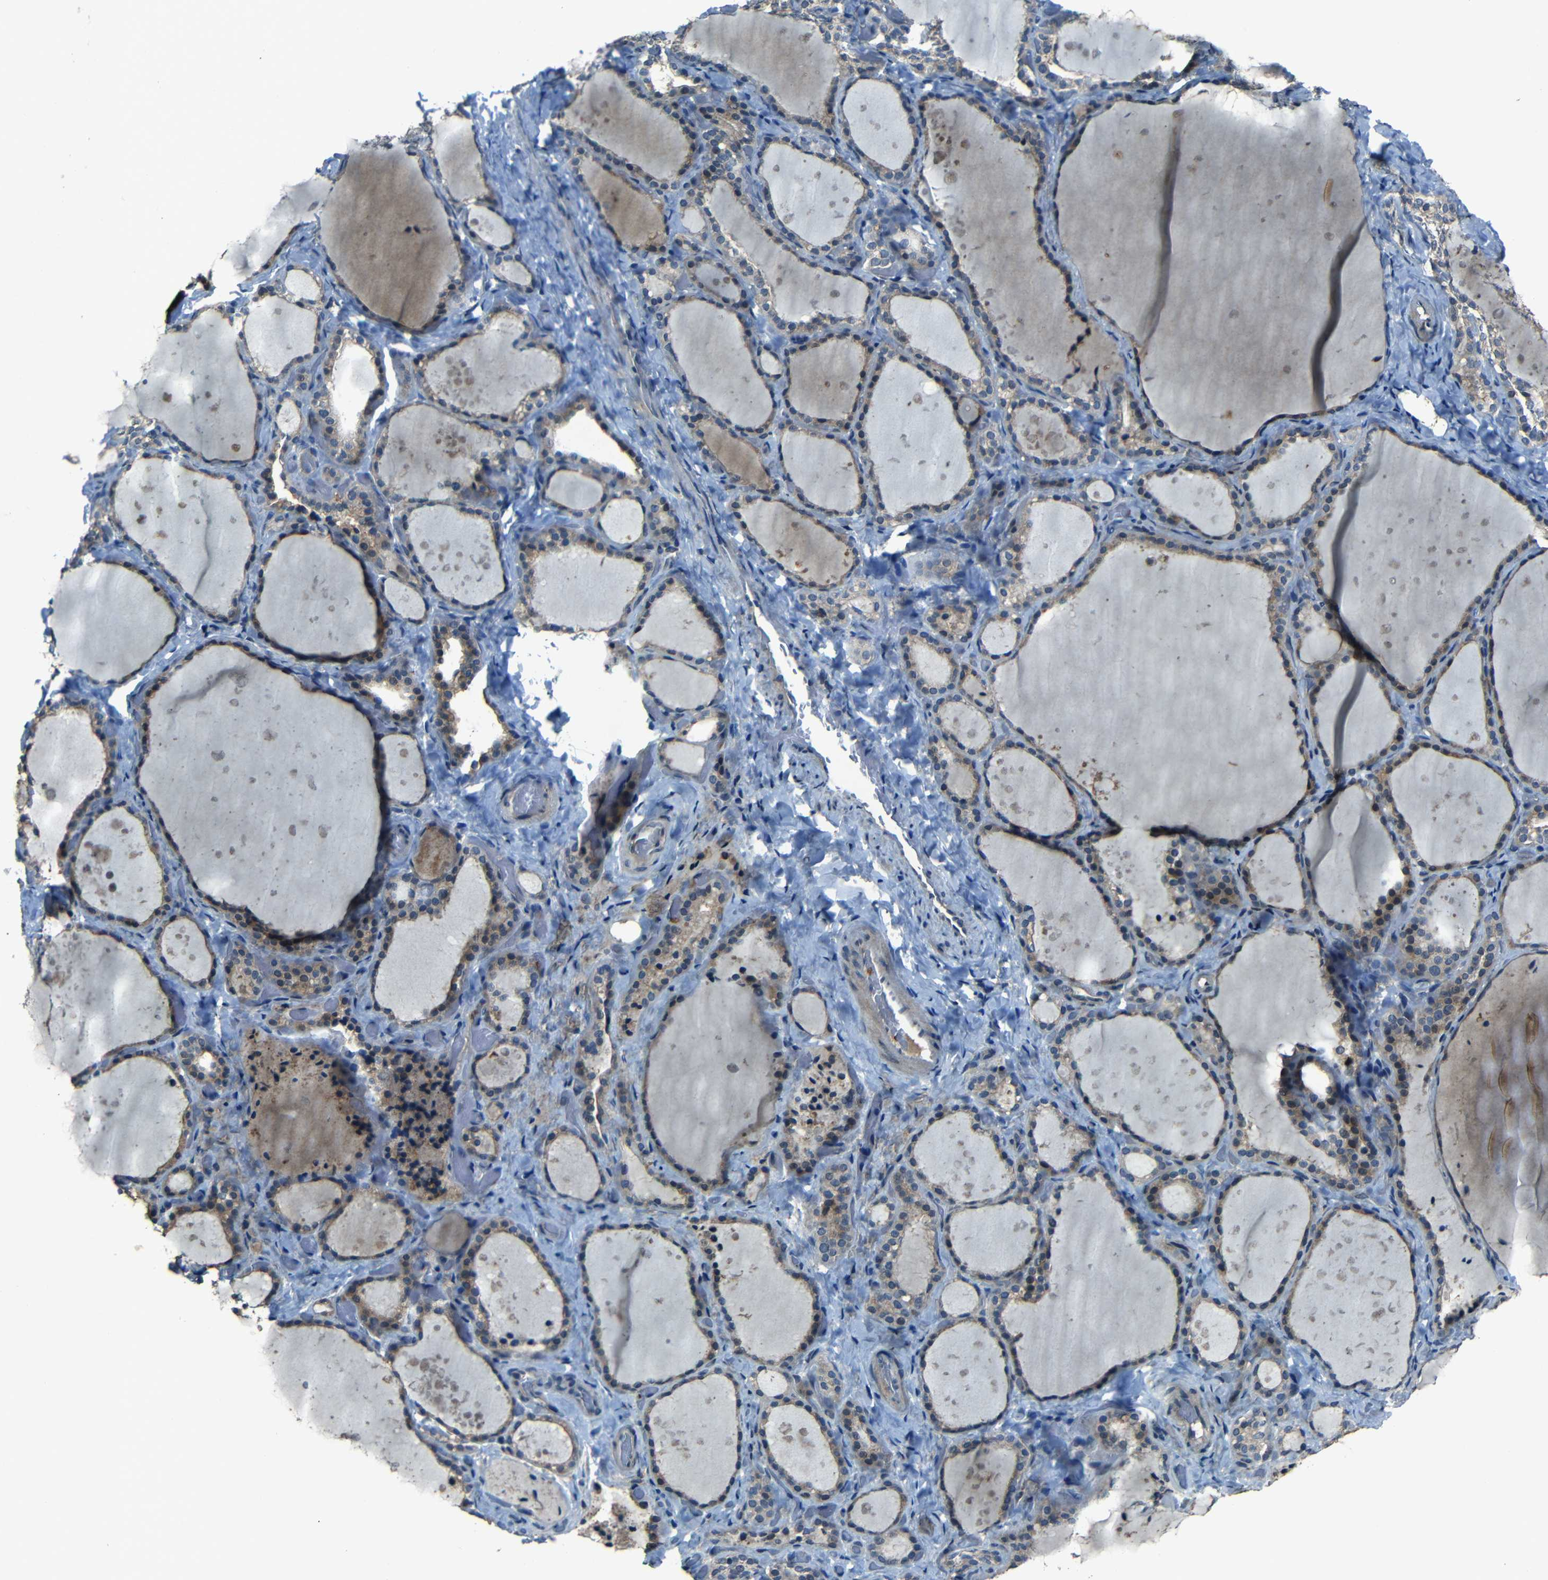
{"staining": {"intensity": "weak", "quantity": "25%-75%", "location": "cytoplasmic/membranous"}, "tissue": "thyroid gland", "cell_type": "Glandular cells", "image_type": "normal", "snomed": [{"axis": "morphology", "description": "Normal tissue, NOS"}, {"axis": "topography", "description": "Thyroid gland"}], "caption": "IHC staining of normal thyroid gland, which displays low levels of weak cytoplasmic/membranous positivity in approximately 25%-75% of glandular cells indicating weak cytoplasmic/membranous protein staining. The staining was performed using DAB (brown) for protein detection and nuclei were counterstained in hematoxylin (blue).", "gene": "SLA", "patient": {"sex": "female", "age": 44}}